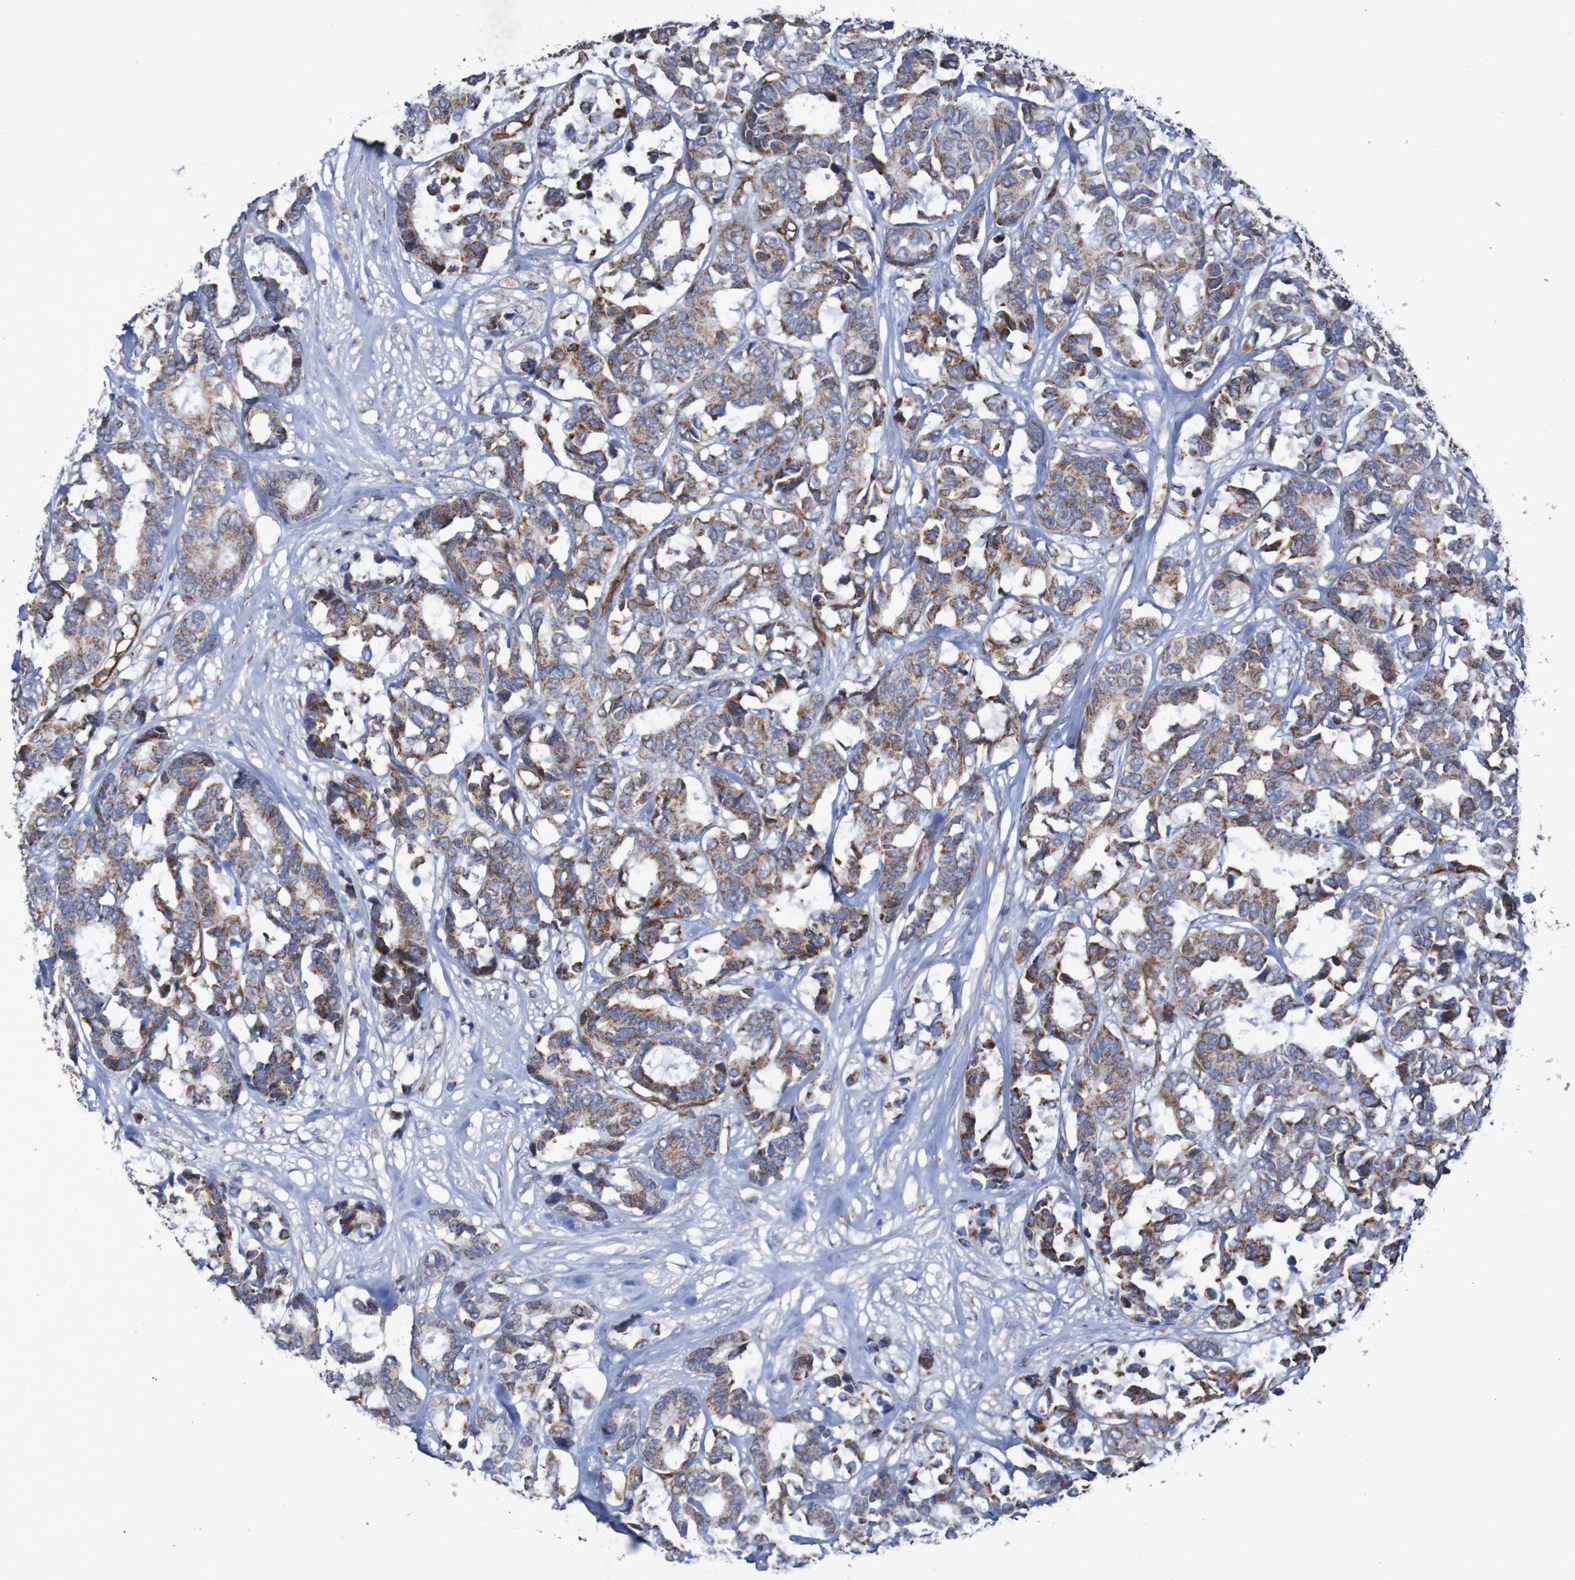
{"staining": {"intensity": "moderate", "quantity": ">75%", "location": "cytoplasmic/membranous"}, "tissue": "breast cancer", "cell_type": "Tumor cells", "image_type": "cancer", "snomed": [{"axis": "morphology", "description": "Duct carcinoma"}, {"axis": "topography", "description": "Breast"}], "caption": "Immunohistochemistry of breast invasive ductal carcinoma demonstrates medium levels of moderate cytoplasmic/membranous expression in approximately >75% of tumor cells.", "gene": "MMEL1", "patient": {"sex": "female", "age": 87}}